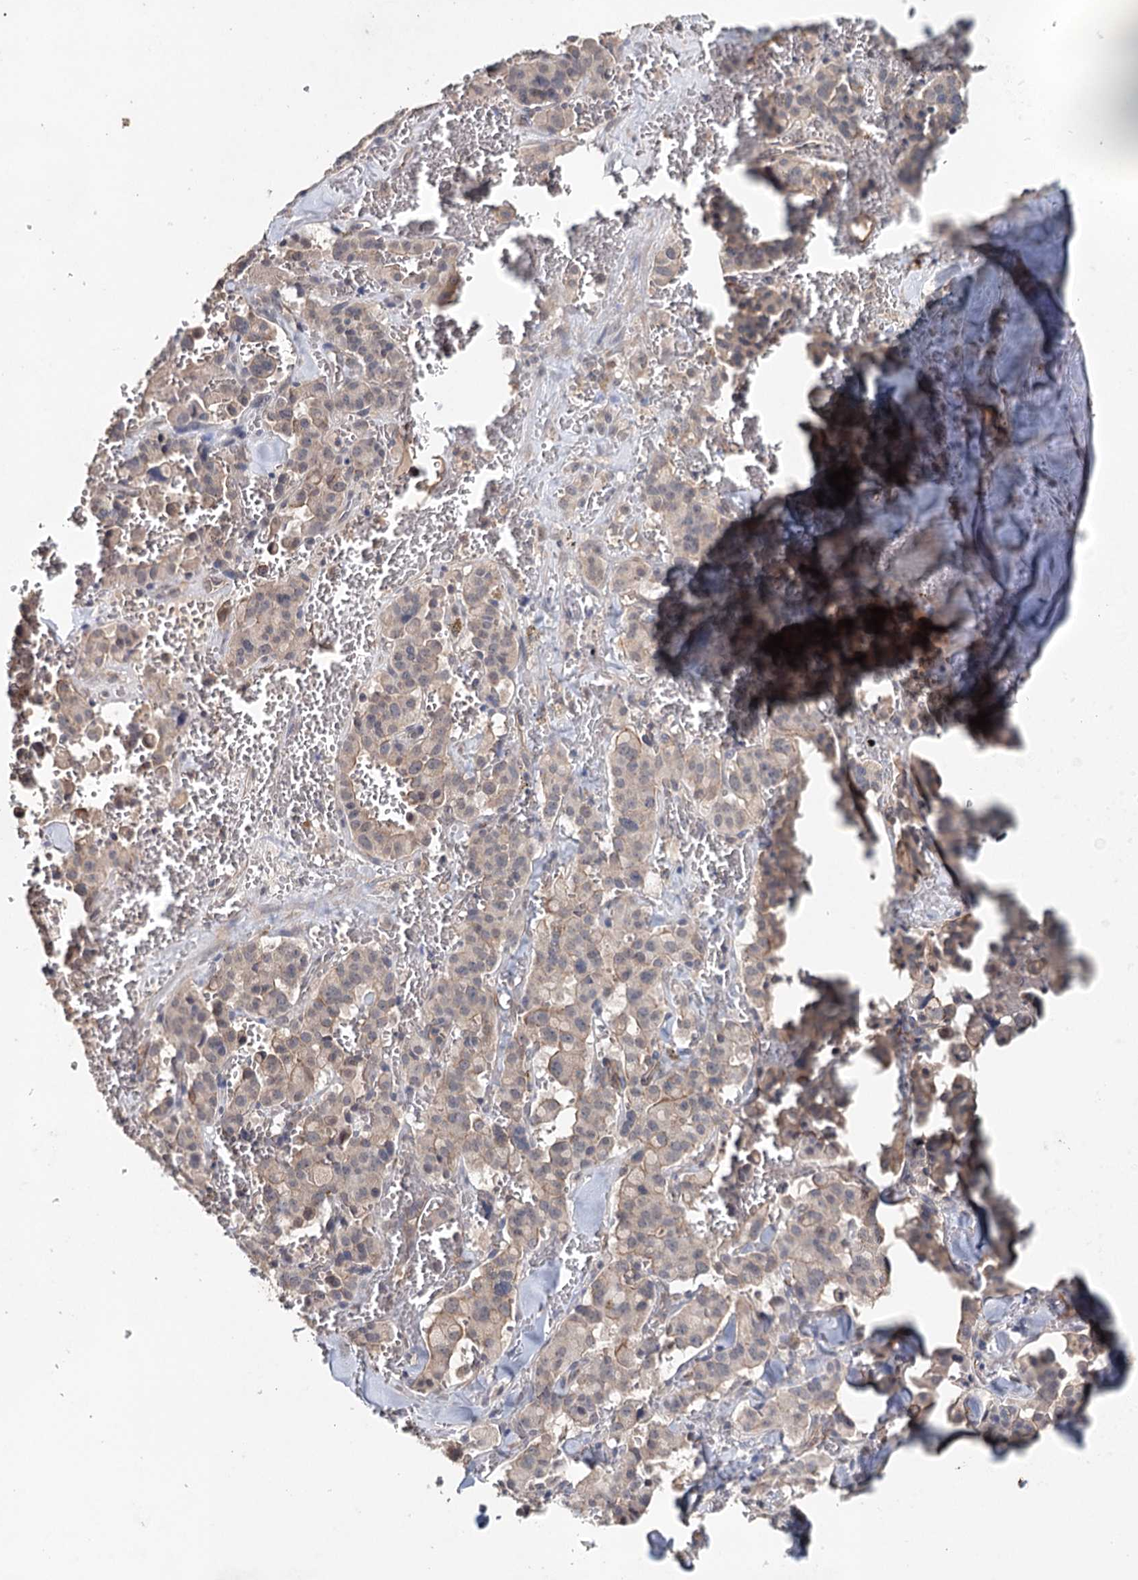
{"staining": {"intensity": "weak", "quantity": "<25%", "location": "cytoplasmic/membranous"}, "tissue": "pancreatic cancer", "cell_type": "Tumor cells", "image_type": "cancer", "snomed": [{"axis": "morphology", "description": "Adenocarcinoma, NOS"}, {"axis": "topography", "description": "Pancreas"}], "caption": "Histopathology image shows no protein expression in tumor cells of pancreatic cancer (adenocarcinoma) tissue.", "gene": "SYNPO", "patient": {"sex": "male", "age": 65}}